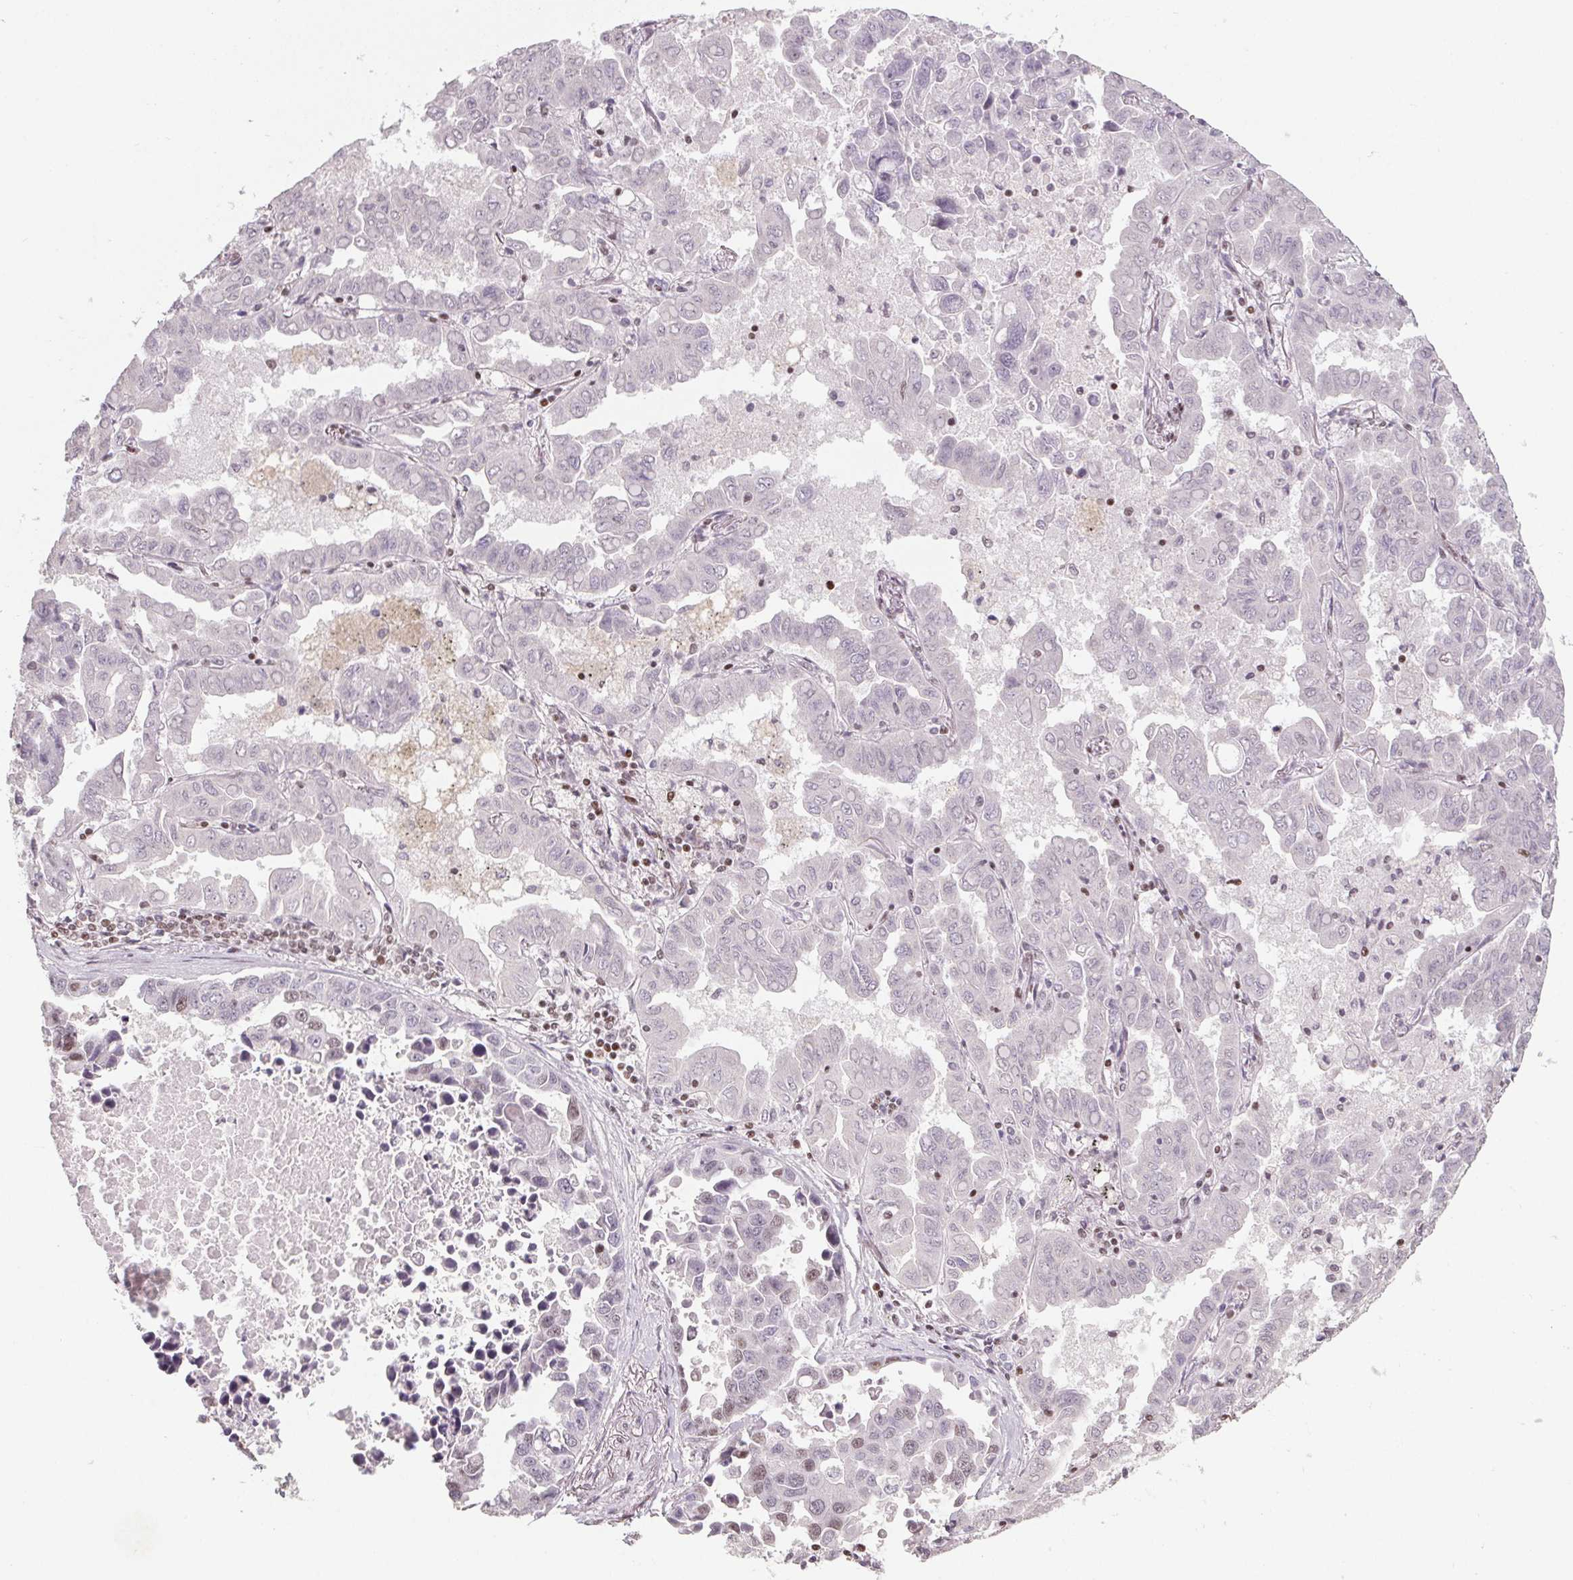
{"staining": {"intensity": "negative", "quantity": "none", "location": "none"}, "tissue": "lung cancer", "cell_type": "Tumor cells", "image_type": "cancer", "snomed": [{"axis": "morphology", "description": "Adenocarcinoma, NOS"}, {"axis": "topography", "description": "Lung"}], "caption": "Immunohistochemistry histopathology image of neoplastic tissue: human lung cancer stained with DAB (3,3'-diaminobenzidine) displays no significant protein positivity in tumor cells. (DAB IHC with hematoxylin counter stain).", "gene": "KMT2A", "patient": {"sex": "male", "age": 64}}